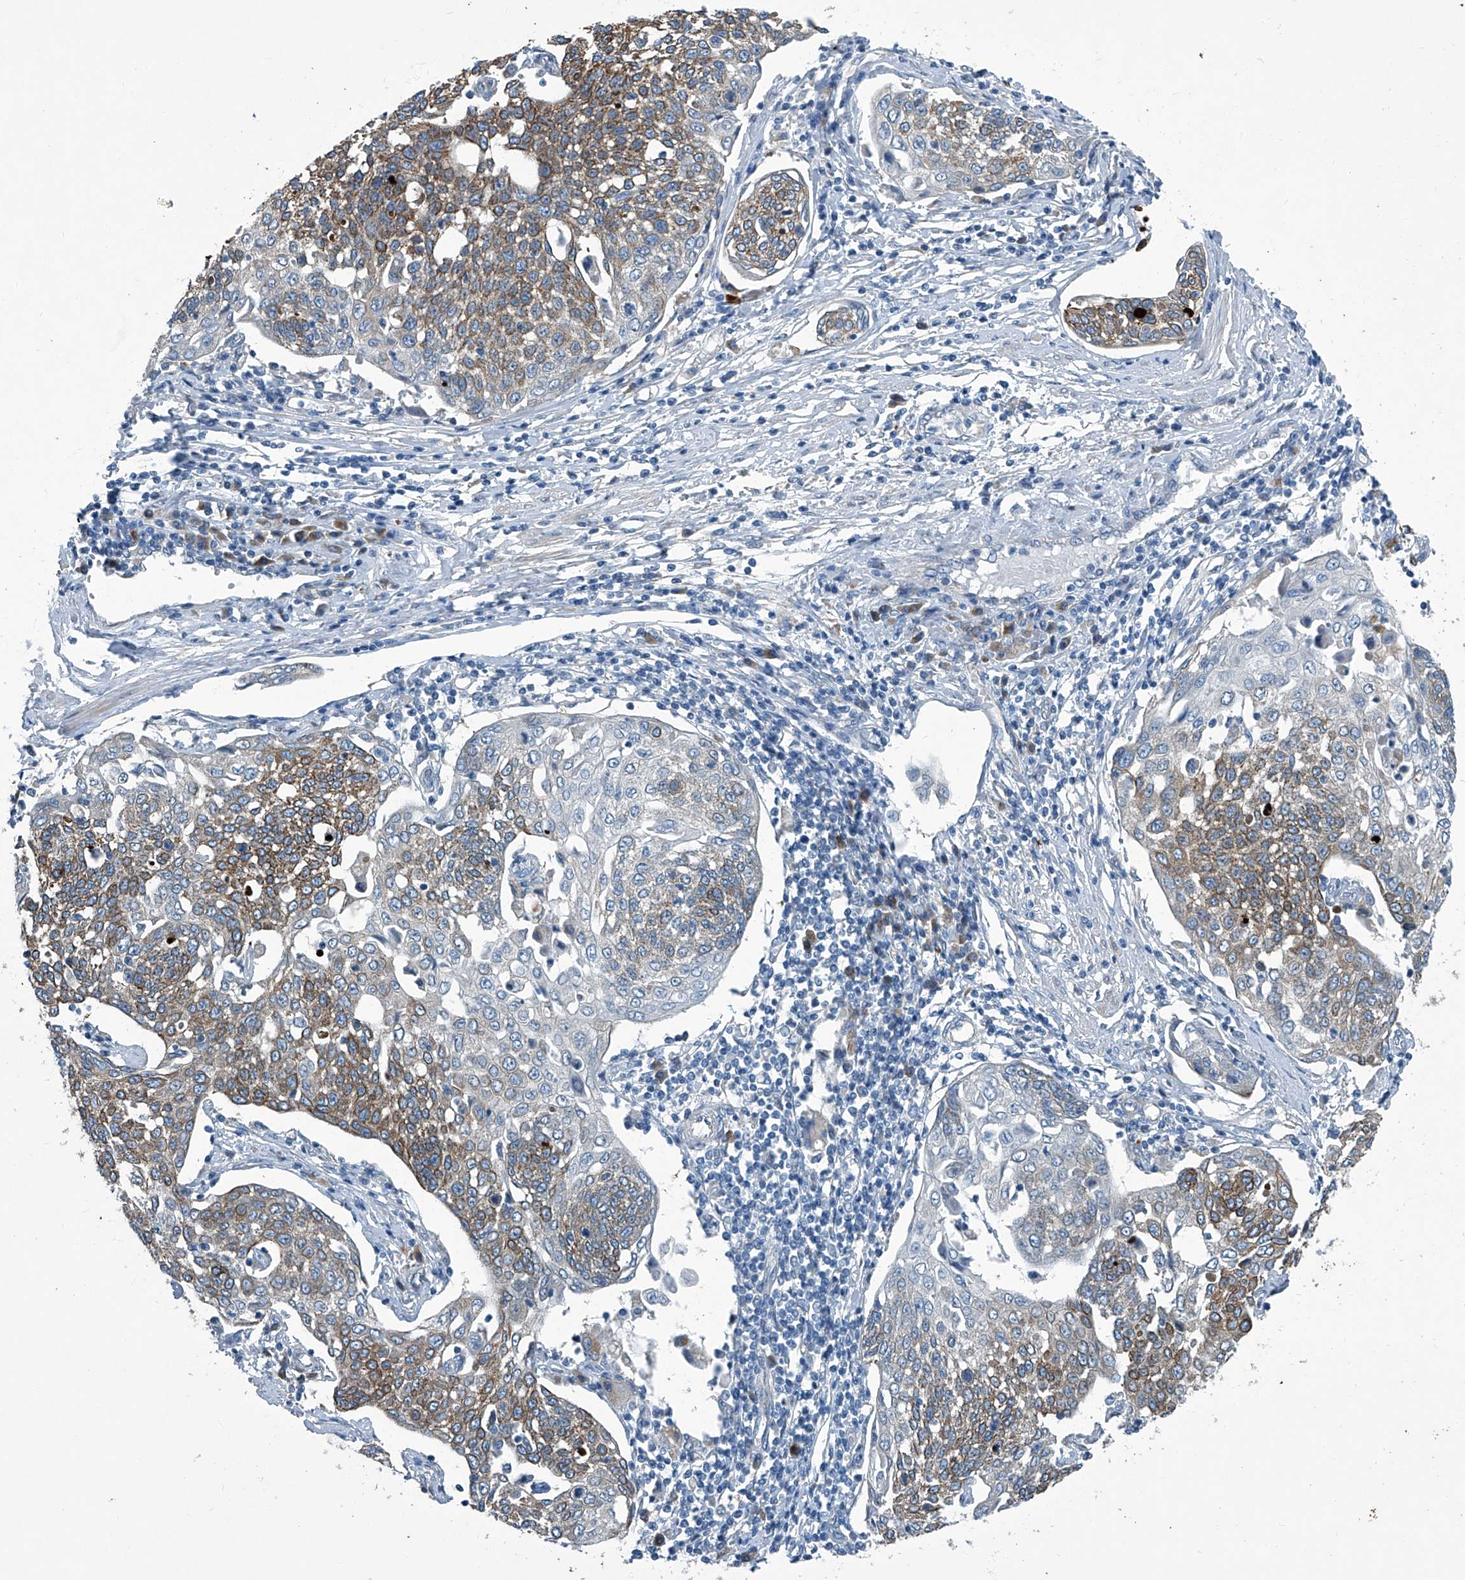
{"staining": {"intensity": "moderate", "quantity": ">75%", "location": "cytoplasmic/membranous"}, "tissue": "cervical cancer", "cell_type": "Tumor cells", "image_type": "cancer", "snomed": [{"axis": "morphology", "description": "Squamous cell carcinoma, NOS"}, {"axis": "topography", "description": "Cervix"}], "caption": "Human cervical squamous cell carcinoma stained with a protein marker exhibits moderate staining in tumor cells.", "gene": "SLC26A11", "patient": {"sex": "female", "age": 34}}